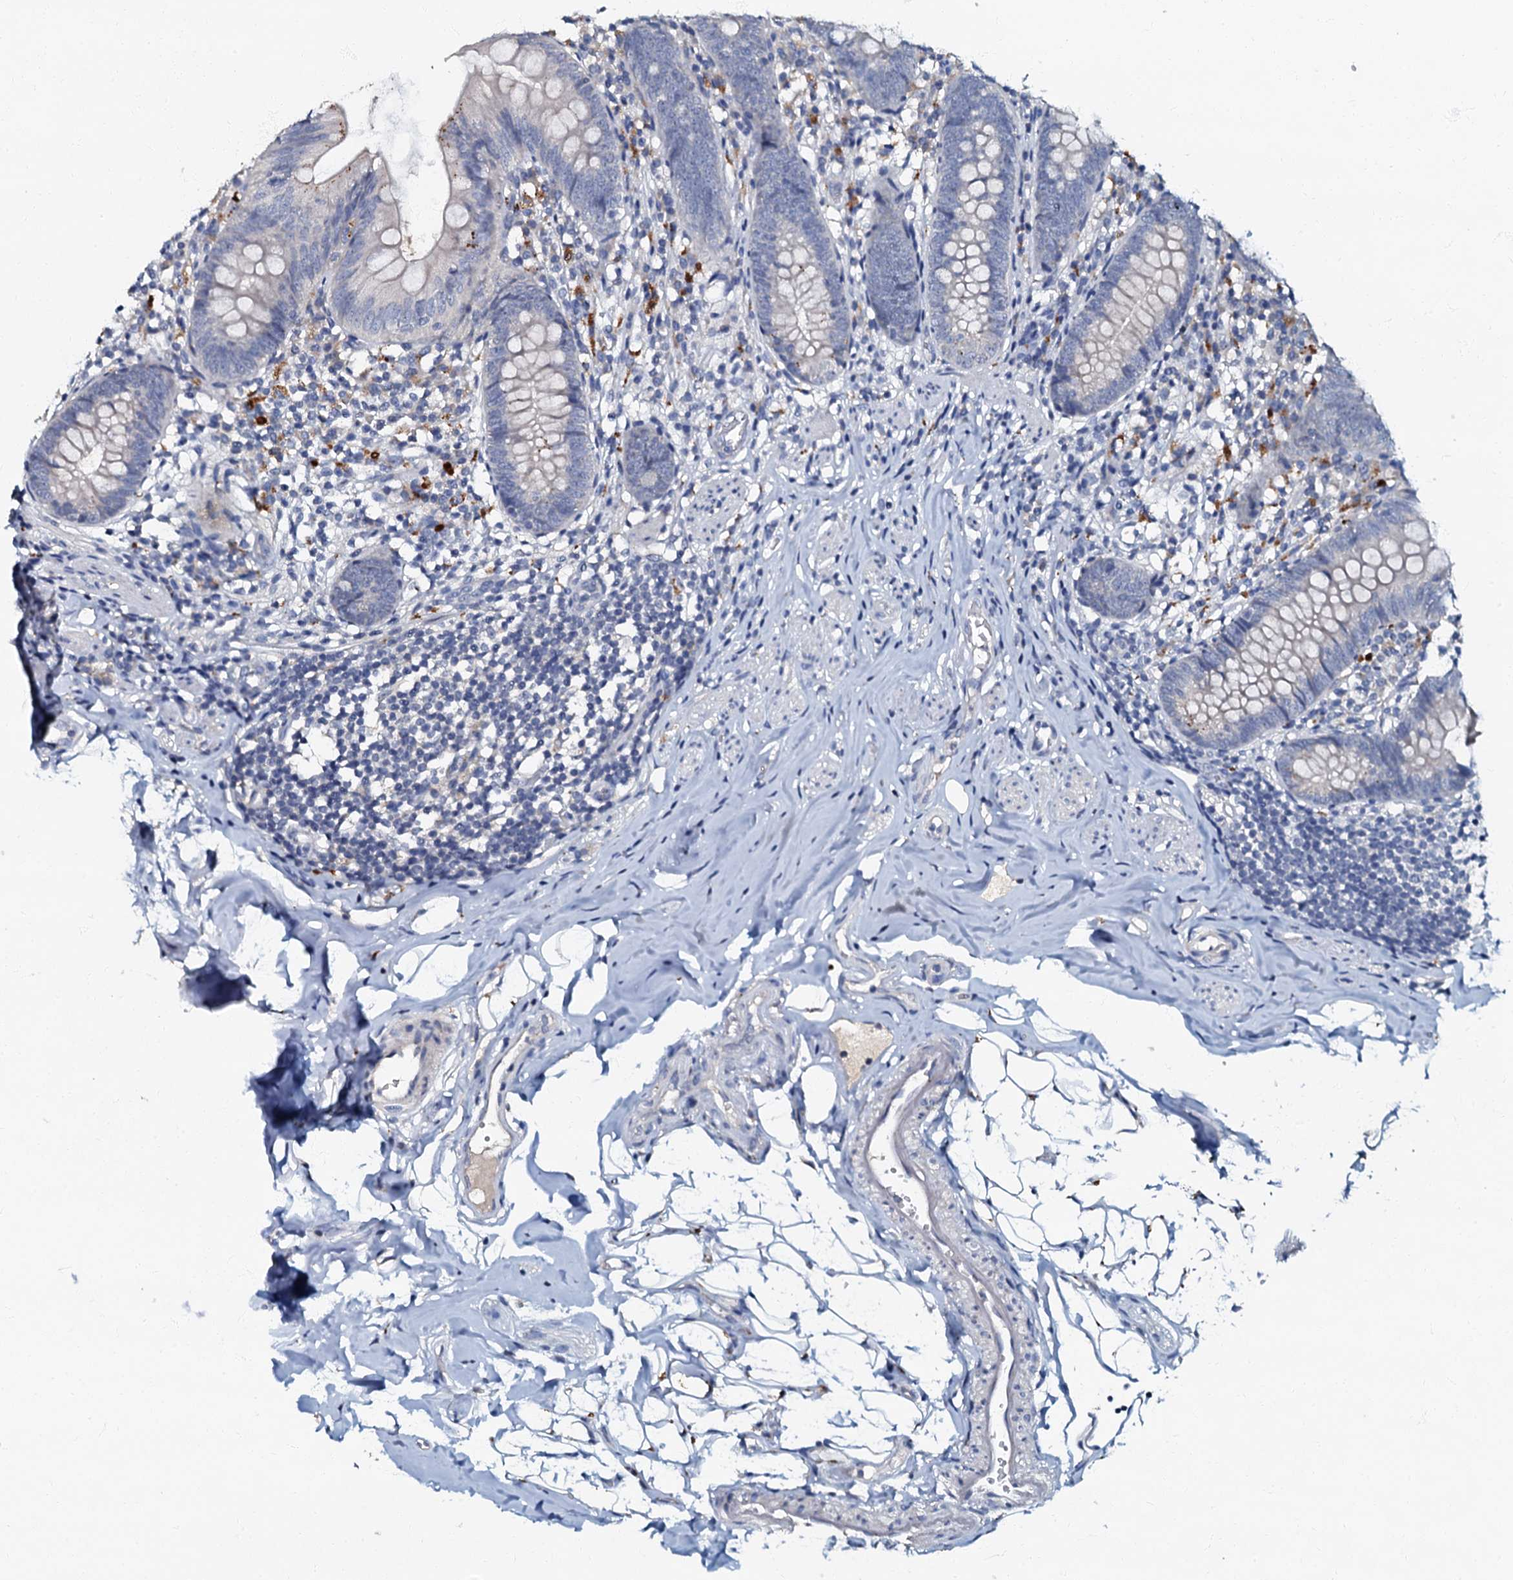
{"staining": {"intensity": "moderate", "quantity": "<25%", "location": "cytoplasmic/membranous"}, "tissue": "appendix", "cell_type": "Glandular cells", "image_type": "normal", "snomed": [{"axis": "morphology", "description": "Normal tissue, NOS"}, {"axis": "topography", "description": "Appendix"}], "caption": "Appendix stained for a protein (brown) displays moderate cytoplasmic/membranous positive staining in approximately <25% of glandular cells.", "gene": "OLAH", "patient": {"sex": "female", "age": 62}}